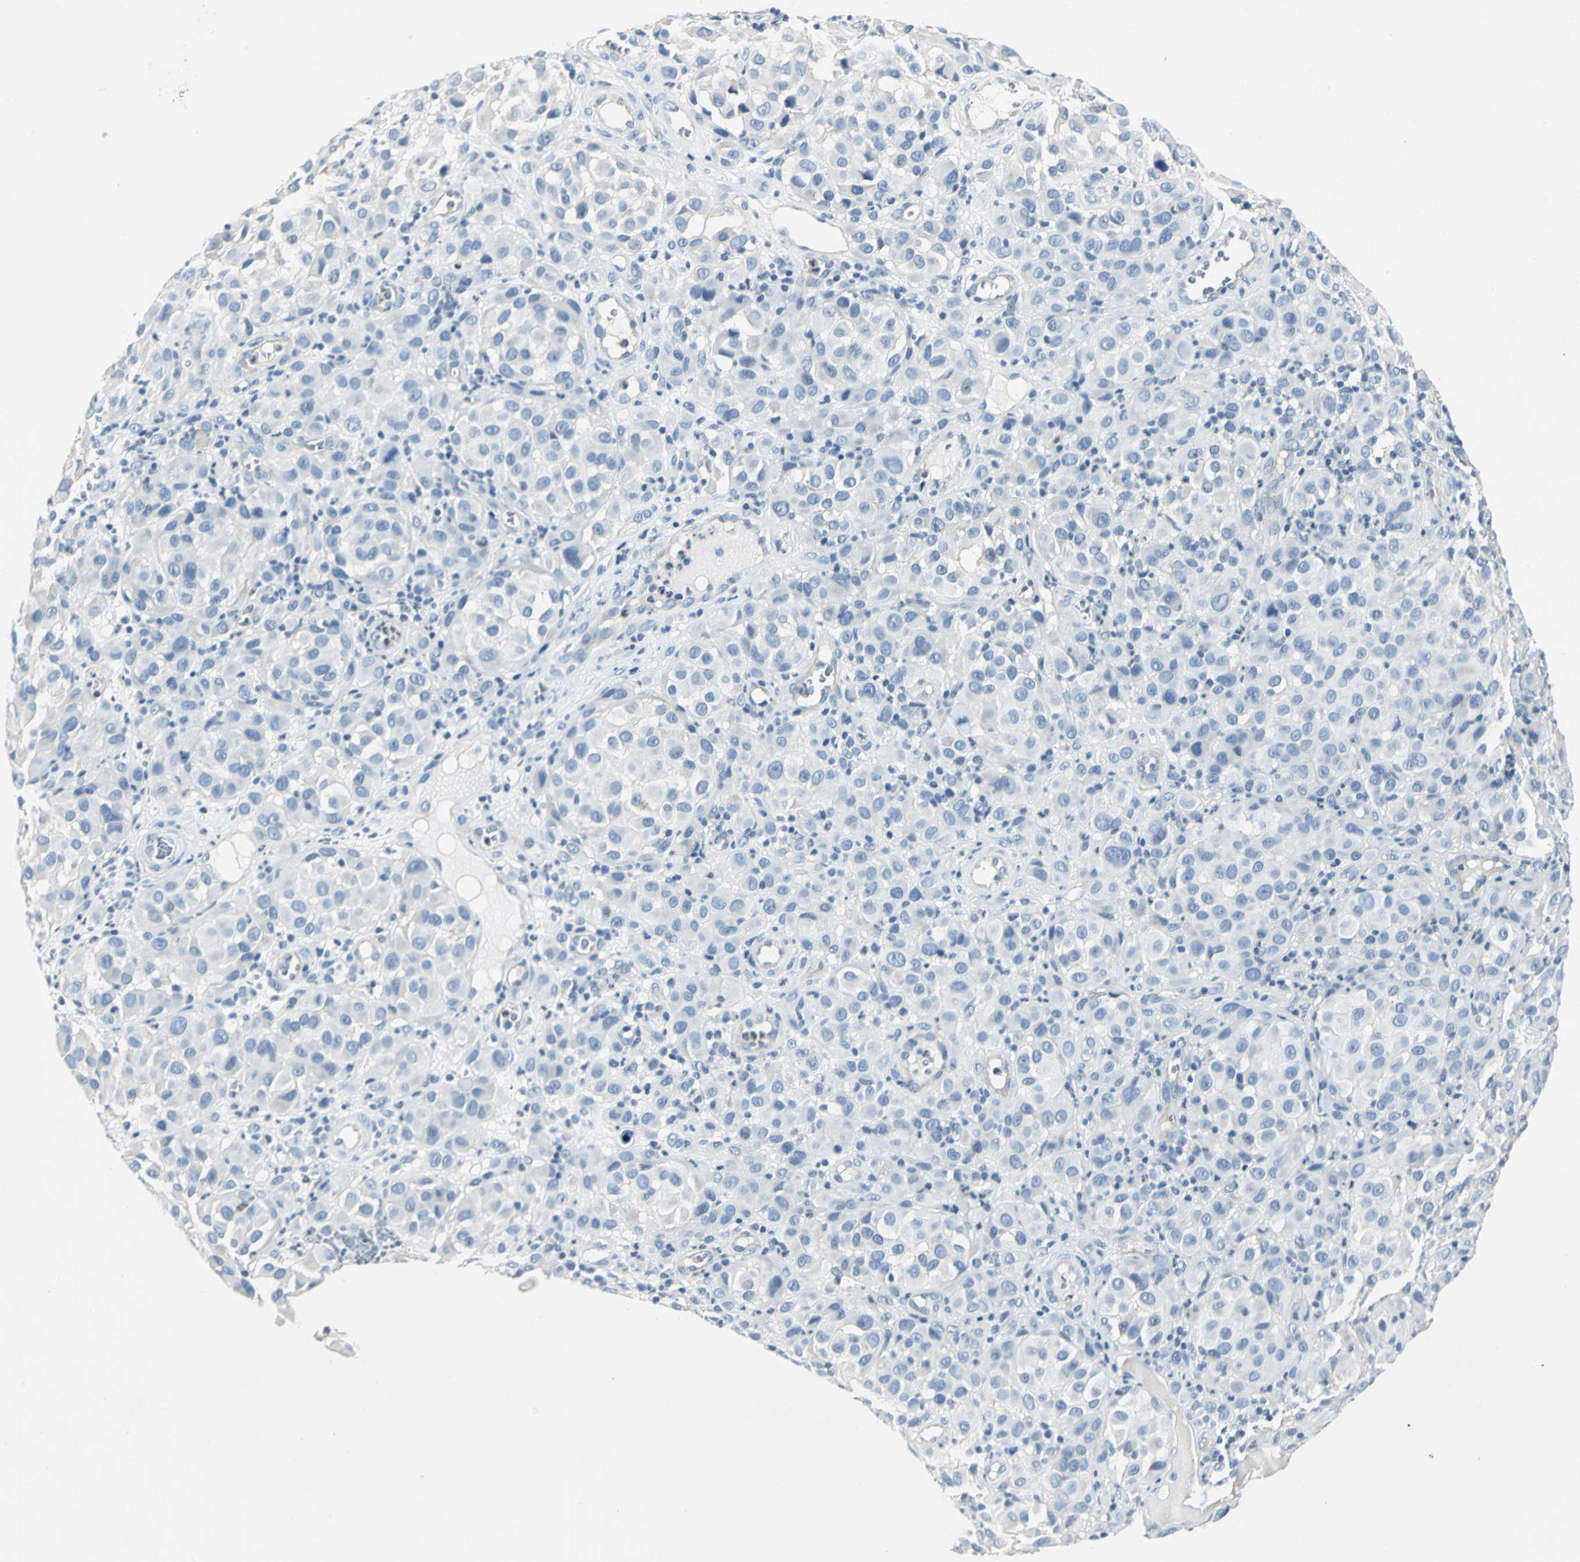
{"staining": {"intensity": "negative", "quantity": "none", "location": "none"}, "tissue": "melanoma", "cell_type": "Tumor cells", "image_type": "cancer", "snomed": [{"axis": "morphology", "description": "Malignant melanoma, NOS"}, {"axis": "topography", "description": "Skin"}], "caption": "A photomicrograph of melanoma stained for a protein reveals no brown staining in tumor cells. (Immunohistochemistry, brightfield microscopy, high magnification).", "gene": "RIPOR1", "patient": {"sex": "female", "age": 21}}